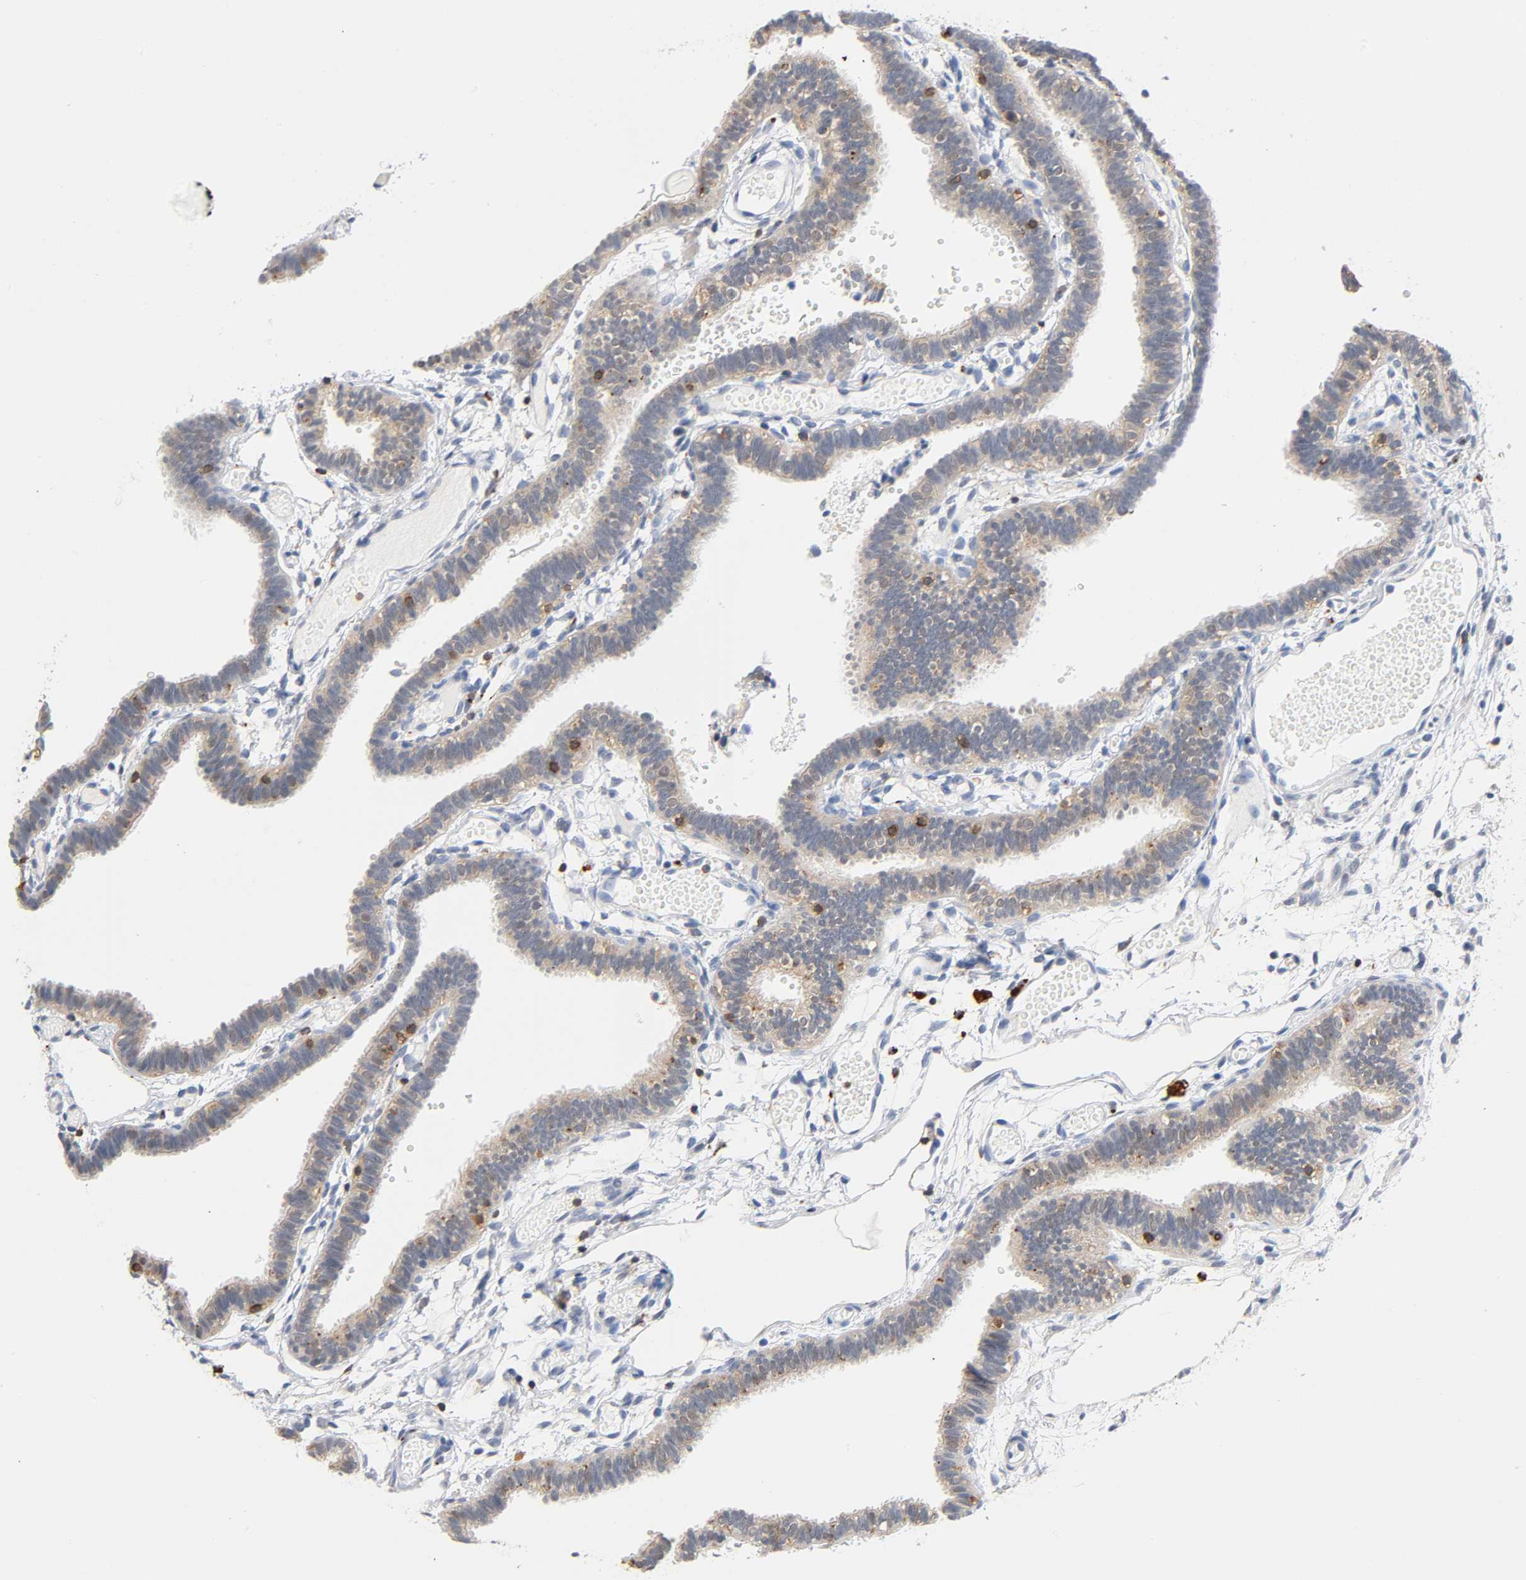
{"staining": {"intensity": "weak", "quantity": "25%-75%", "location": "cytoplasmic/membranous"}, "tissue": "fallopian tube", "cell_type": "Glandular cells", "image_type": "normal", "snomed": [{"axis": "morphology", "description": "Normal tissue, NOS"}, {"axis": "topography", "description": "Fallopian tube"}], "caption": "Fallopian tube stained with DAB immunohistochemistry (IHC) displays low levels of weak cytoplasmic/membranous expression in about 25%-75% of glandular cells.", "gene": "UCKL1", "patient": {"sex": "female", "age": 29}}